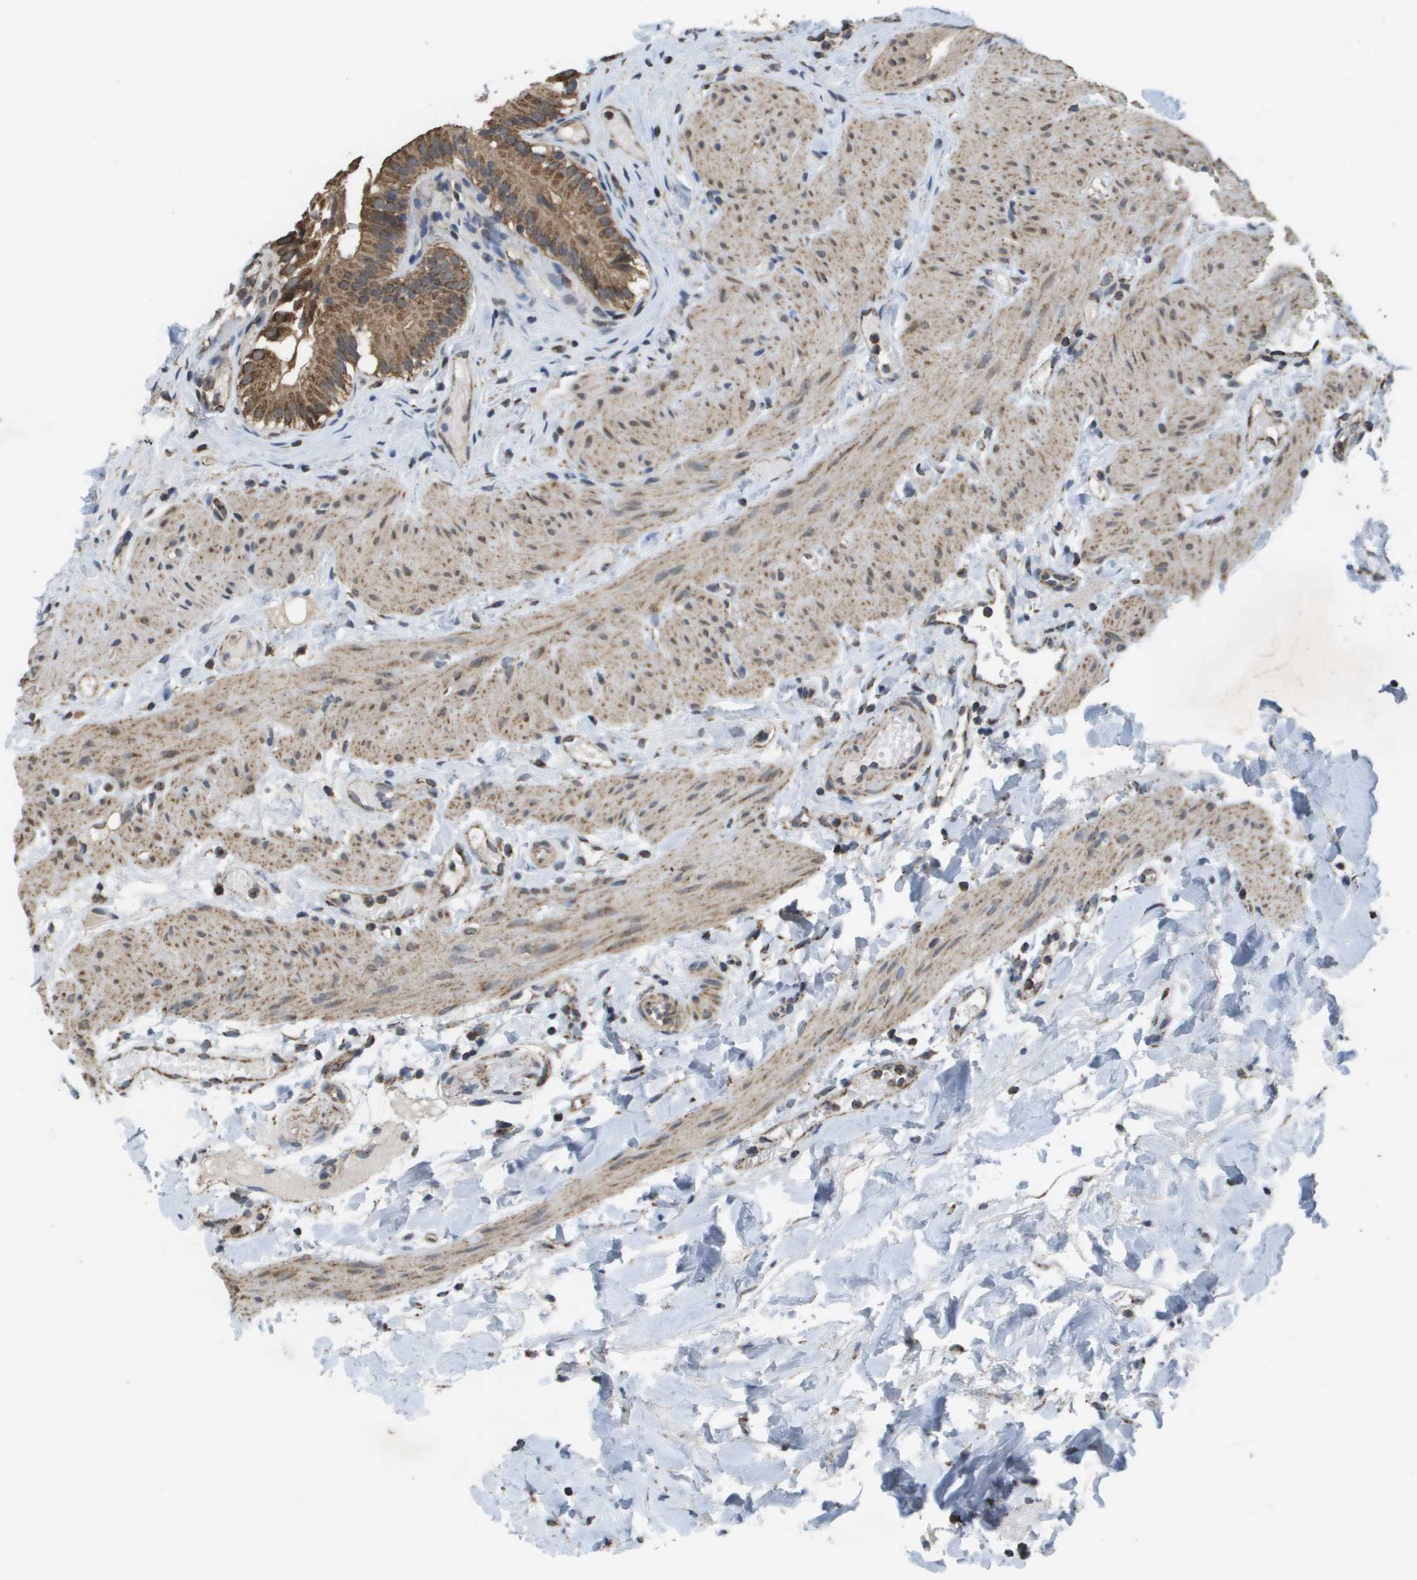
{"staining": {"intensity": "moderate", "quantity": ">75%", "location": "cytoplasmic/membranous"}, "tissue": "gallbladder", "cell_type": "Glandular cells", "image_type": "normal", "snomed": [{"axis": "morphology", "description": "Normal tissue, NOS"}, {"axis": "topography", "description": "Gallbladder"}], "caption": "Benign gallbladder was stained to show a protein in brown. There is medium levels of moderate cytoplasmic/membranous expression in about >75% of glandular cells.", "gene": "HSPE1", "patient": {"sex": "female", "age": 26}}